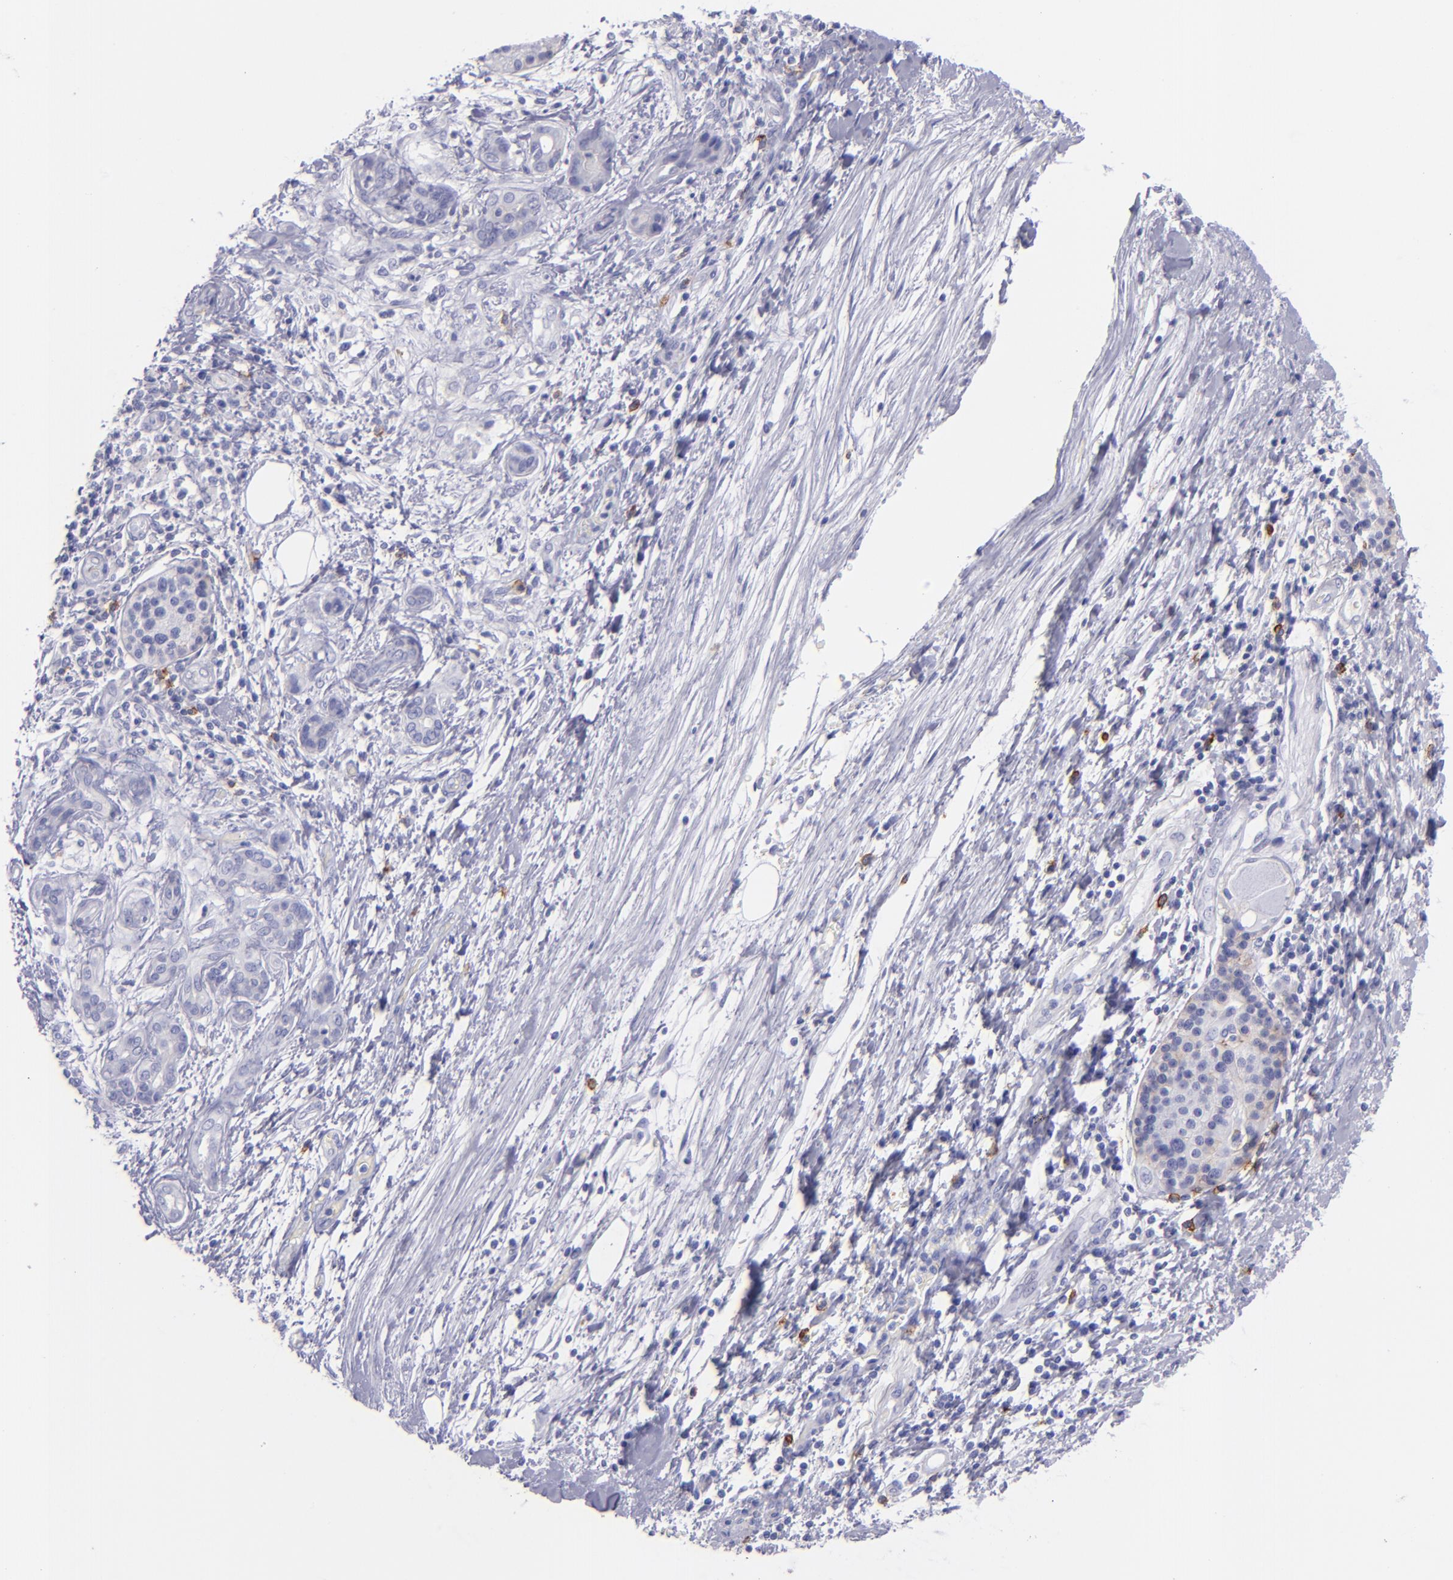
{"staining": {"intensity": "negative", "quantity": "none", "location": "none"}, "tissue": "pancreatic cancer", "cell_type": "Tumor cells", "image_type": "cancer", "snomed": [{"axis": "morphology", "description": "Adenocarcinoma, NOS"}, {"axis": "topography", "description": "Pancreas"}], "caption": "Immunohistochemical staining of pancreatic cancer reveals no significant positivity in tumor cells.", "gene": "CD82", "patient": {"sex": "female", "age": 70}}